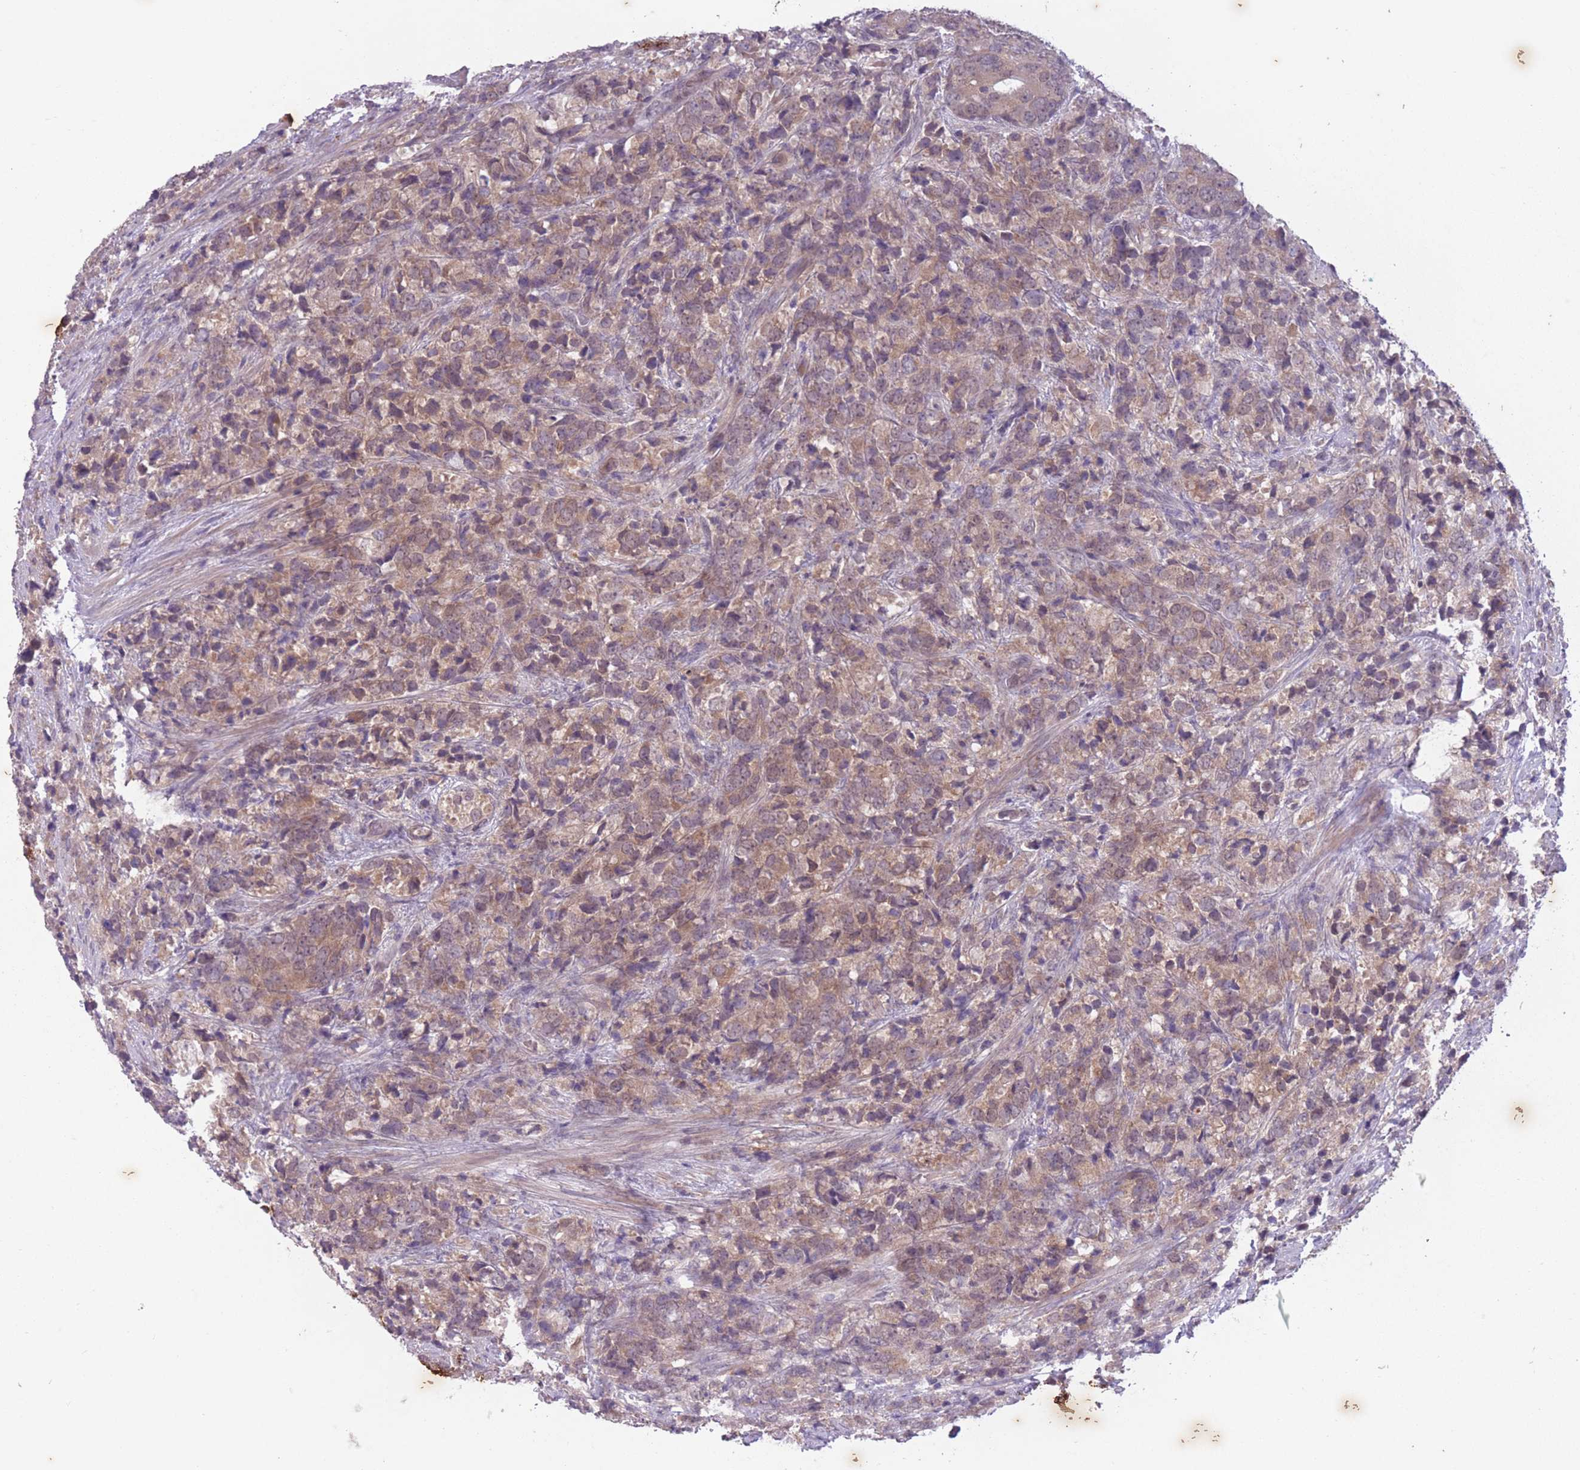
{"staining": {"intensity": "moderate", "quantity": "25%-75%", "location": "cytoplasmic/membranous"}, "tissue": "prostate cancer", "cell_type": "Tumor cells", "image_type": "cancer", "snomed": [{"axis": "morphology", "description": "Adenocarcinoma, High grade"}, {"axis": "topography", "description": "Prostate"}], "caption": "Protein analysis of prostate cancer tissue demonstrates moderate cytoplasmic/membranous staining in approximately 25%-75% of tumor cells. Nuclei are stained in blue.", "gene": "ARPIN", "patient": {"sex": "male", "age": 62}}